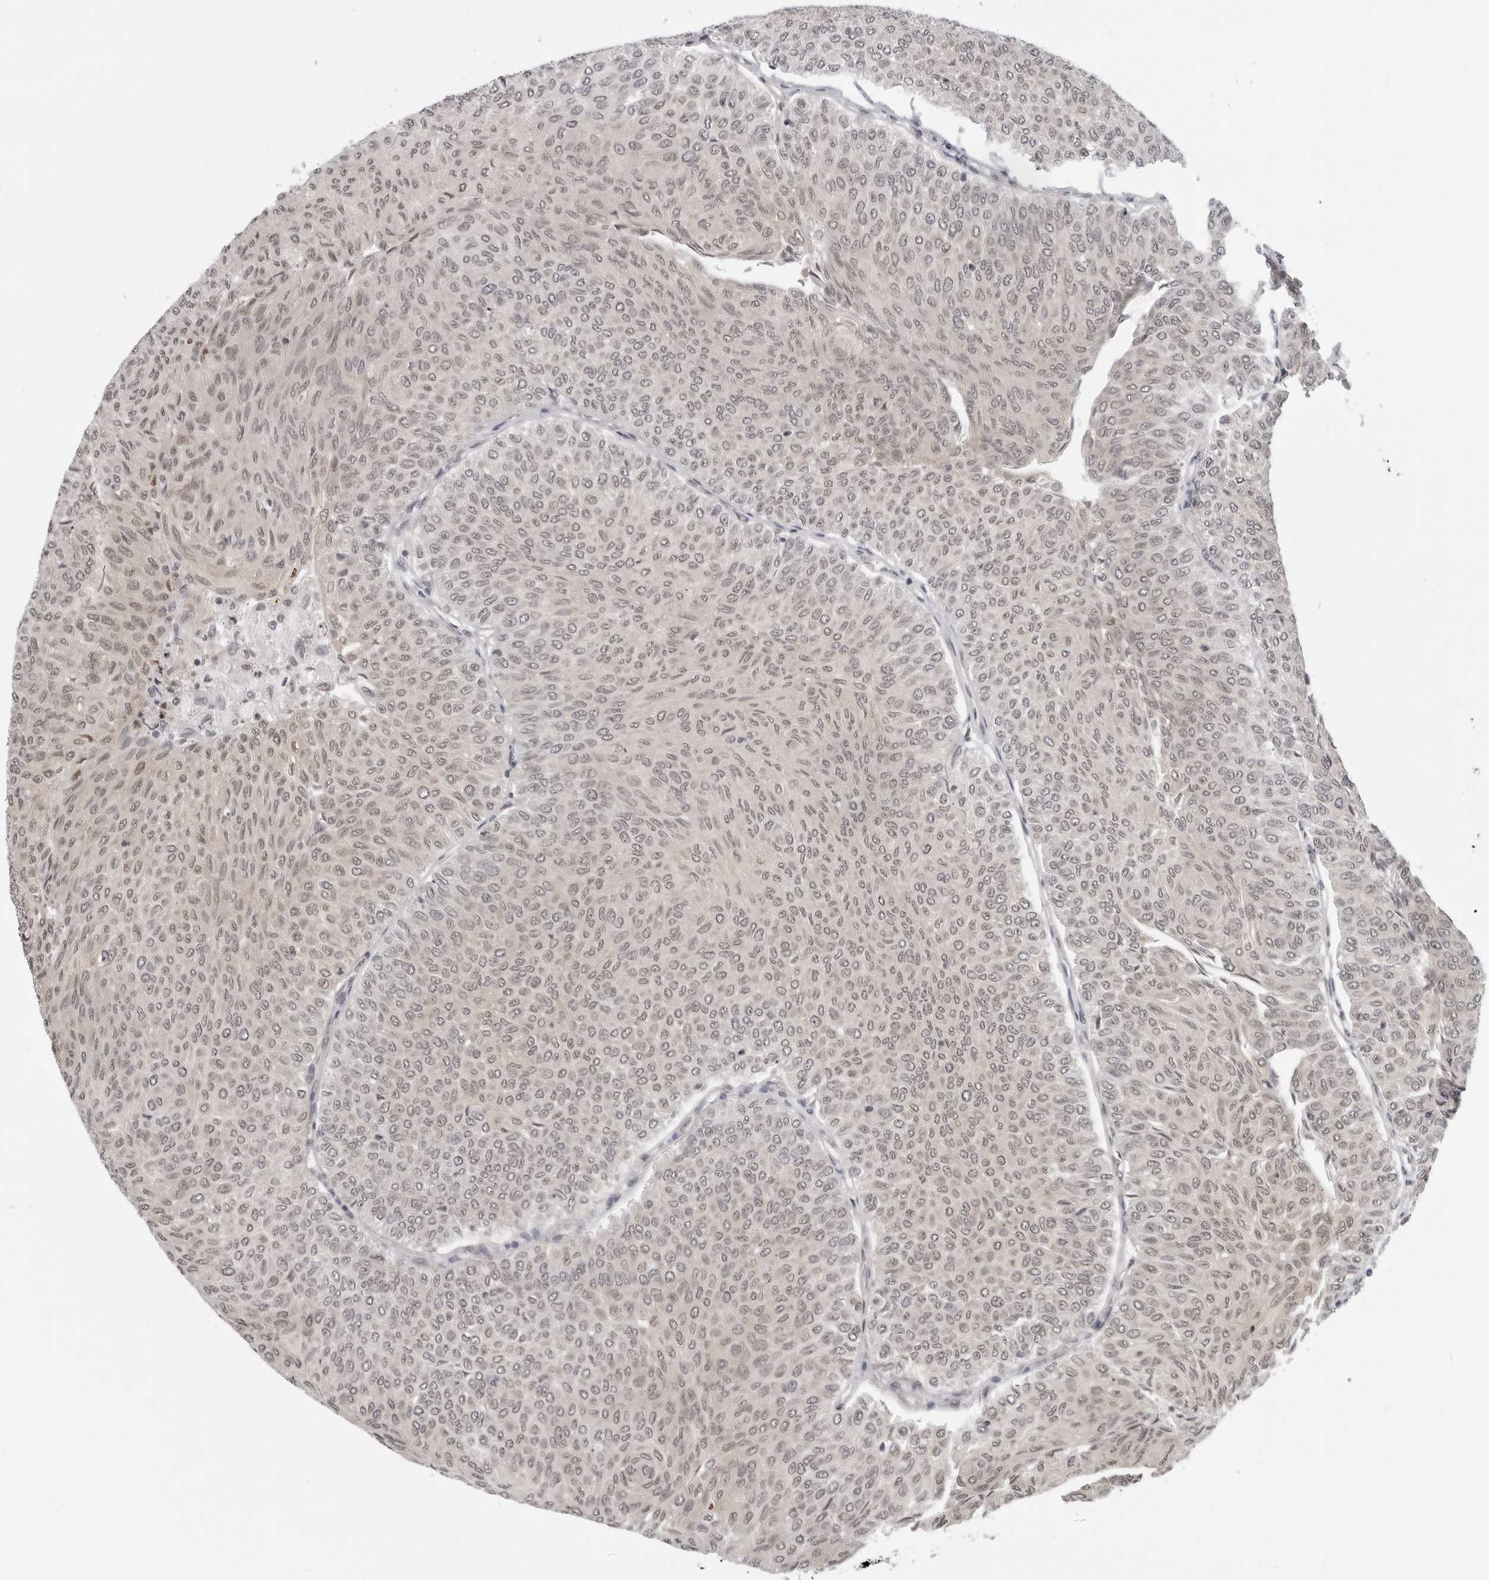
{"staining": {"intensity": "weak", "quantity": "25%-75%", "location": "cytoplasmic/membranous,nuclear"}, "tissue": "urothelial cancer", "cell_type": "Tumor cells", "image_type": "cancer", "snomed": [{"axis": "morphology", "description": "Urothelial carcinoma, Low grade"}, {"axis": "topography", "description": "Urinary bladder"}], "caption": "Urothelial cancer stained with DAB (3,3'-diaminobenzidine) IHC exhibits low levels of weak cytoplasmic/membranous and nuclear positivity in approximately 25%-75% of tumor cells.", "gene": "CASP7", "patient": {"sex": "male", "age": 78}}